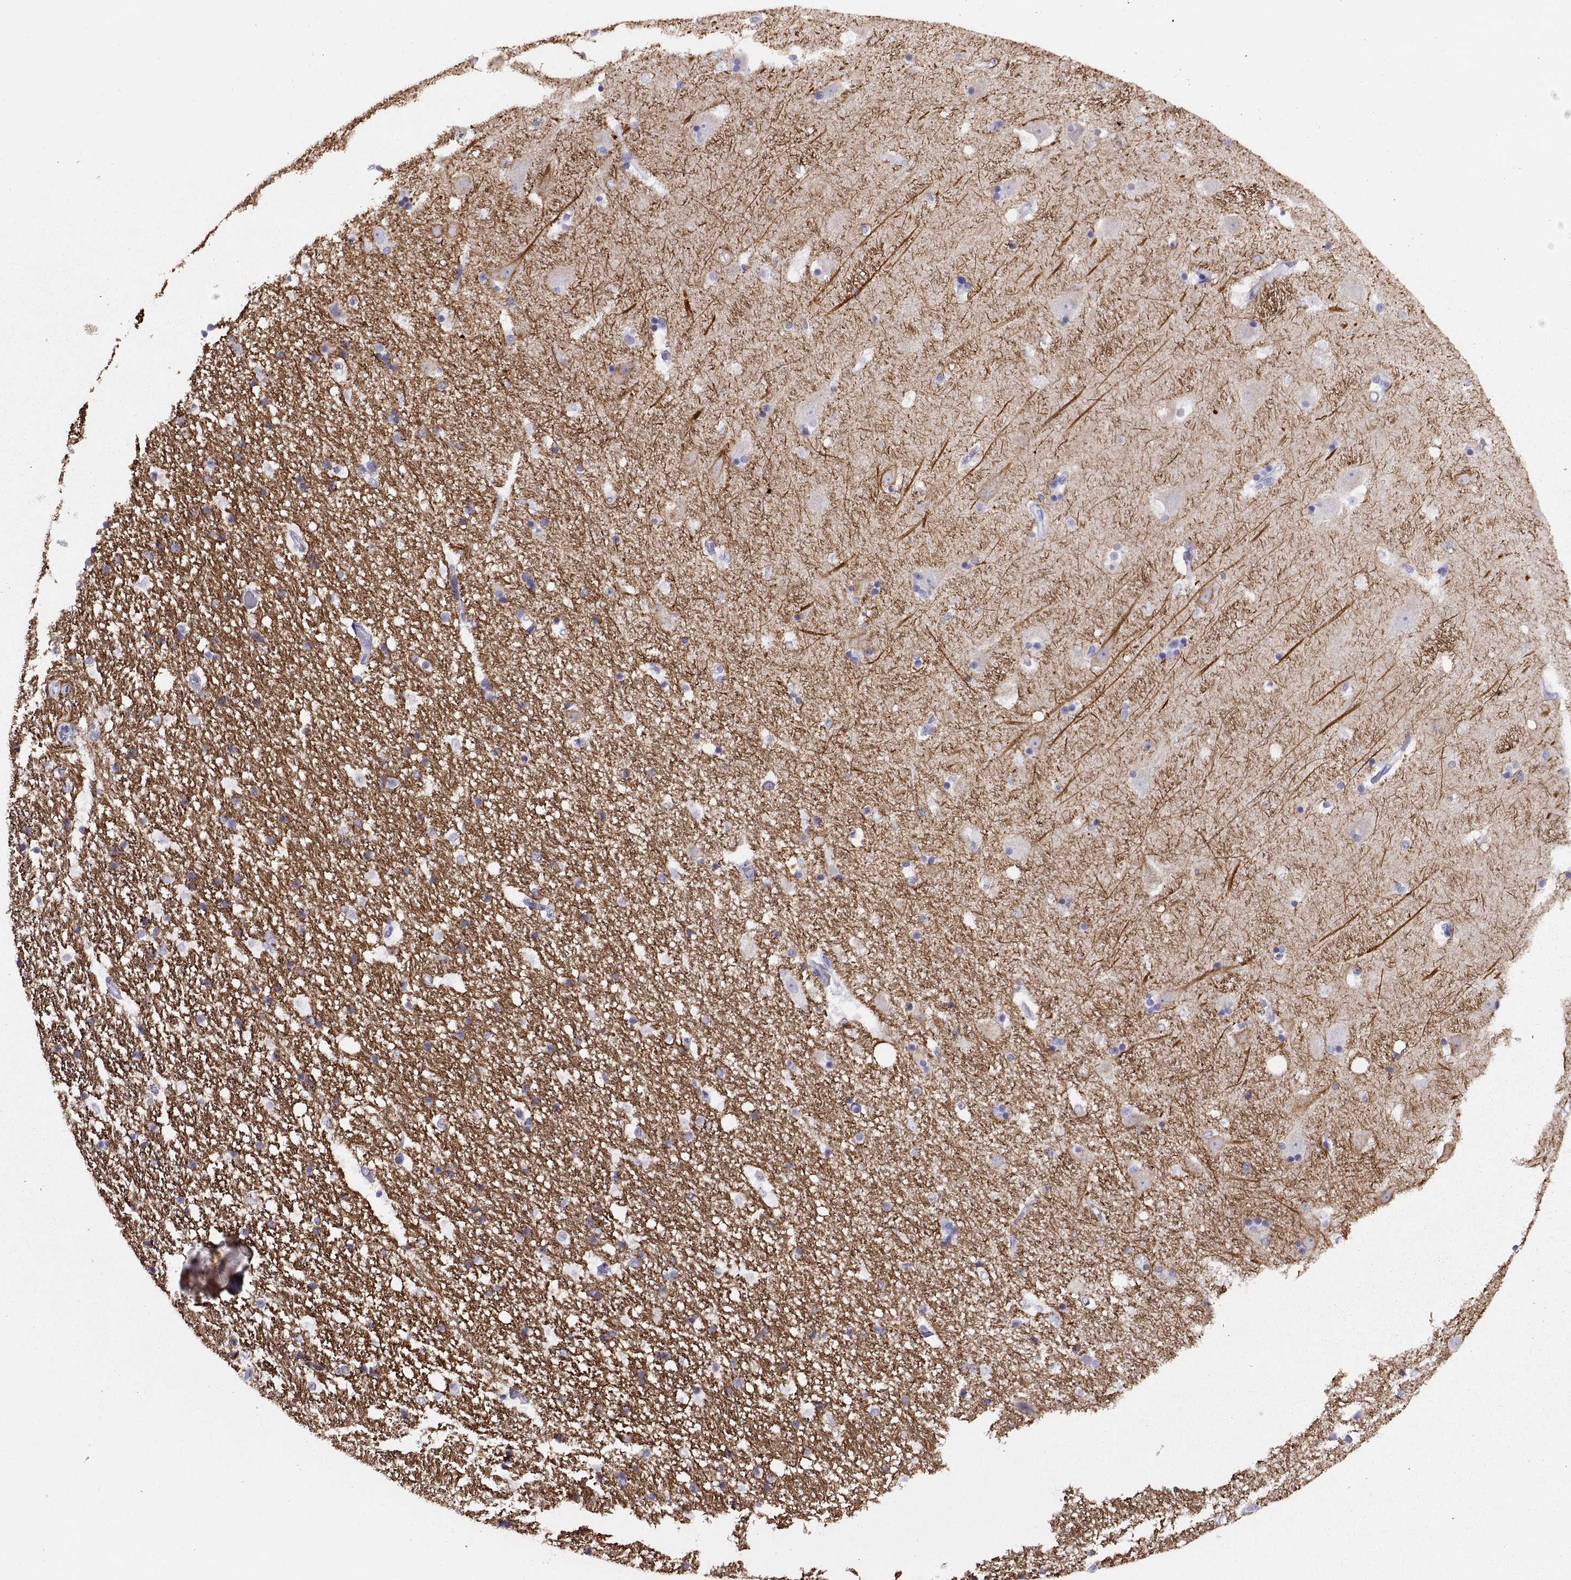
{"staining": {"intensity": "negative", "quantity": "none", "location": "none"}, "tissue": "hippocampus", "cell_type": "Glial cells", "image_type": "normal", "snomed": [{"axis": "morphology", "description": "Normal tissue, NOS"}, {"axis": "topography", "description": "Hippocampus"}], "caption": "IHC of unremarkable human hippocampus demonstrates no expression in glial cells. (Brightfield microscopy of DAB (3,3'-diaminobenzidine) immunohistochemistry (IHC) at high magnification).", "gene": "RGS20", "patient": {"sex": "male", "age": 49}}